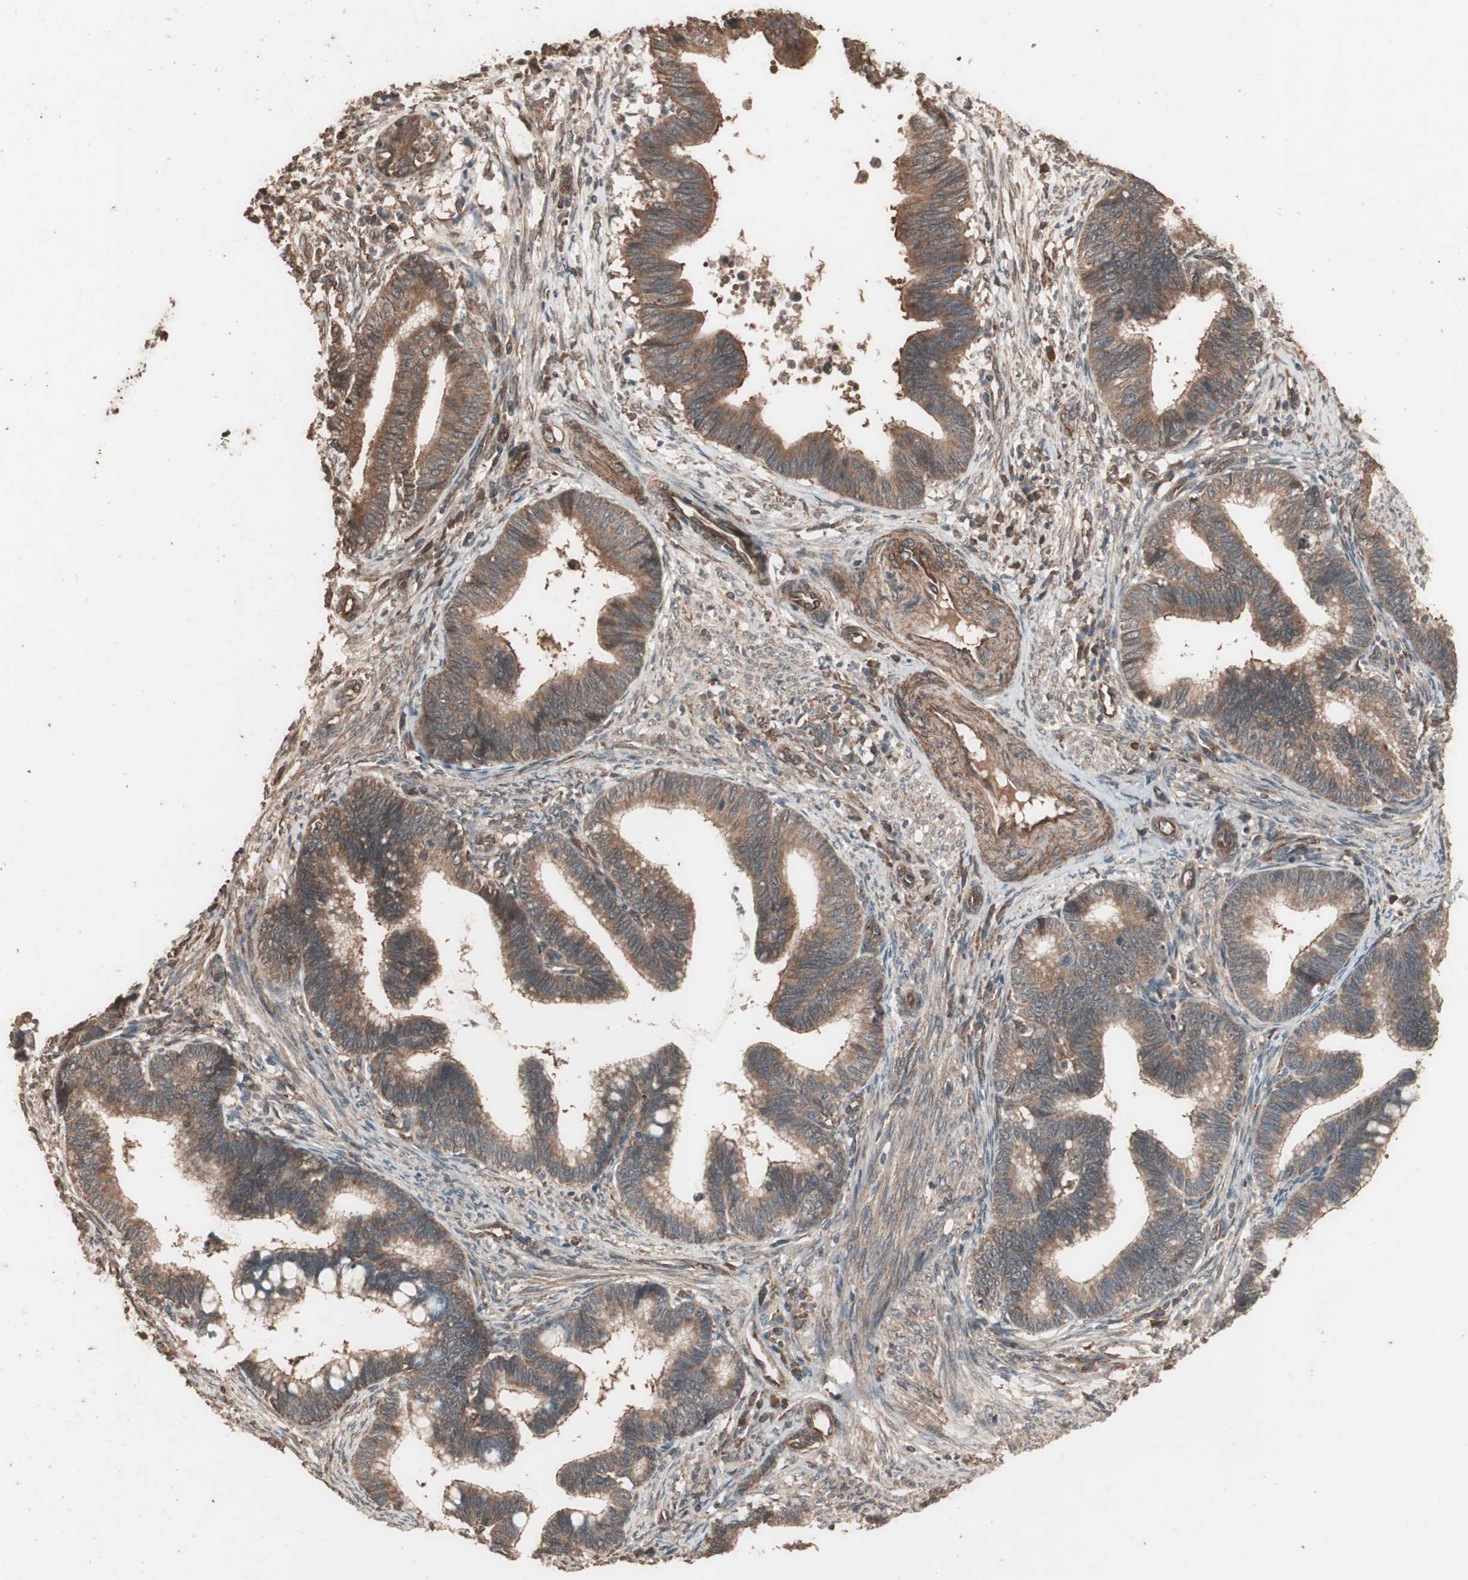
{"staining": {"intensity": "moderate", "quantity": ">75%", "location": "cytoplasmic/membranous"}, "tissue": "cervical cancer", "cell_type": "Tumor cells", "image_type": "cancer", "snomed": [{"axis": "morphology", "description": "Adenocarcinoma, NOS"}, {"axis": "topography", "description": "Cervix"}], "caption": "Protein expression analysis of cervical cancer demonstrates moderate cytoplasmic/membranous expression in approximately >75% of tumor cells. The staining is performed using DAB (3,3'-diaminobenzidine) brown chromogen to label protein expression. The nuclei are counter-stained blue using hematoxylin.", "gene": "CCN4", "patient": {"sex": "female", "age": 36}}